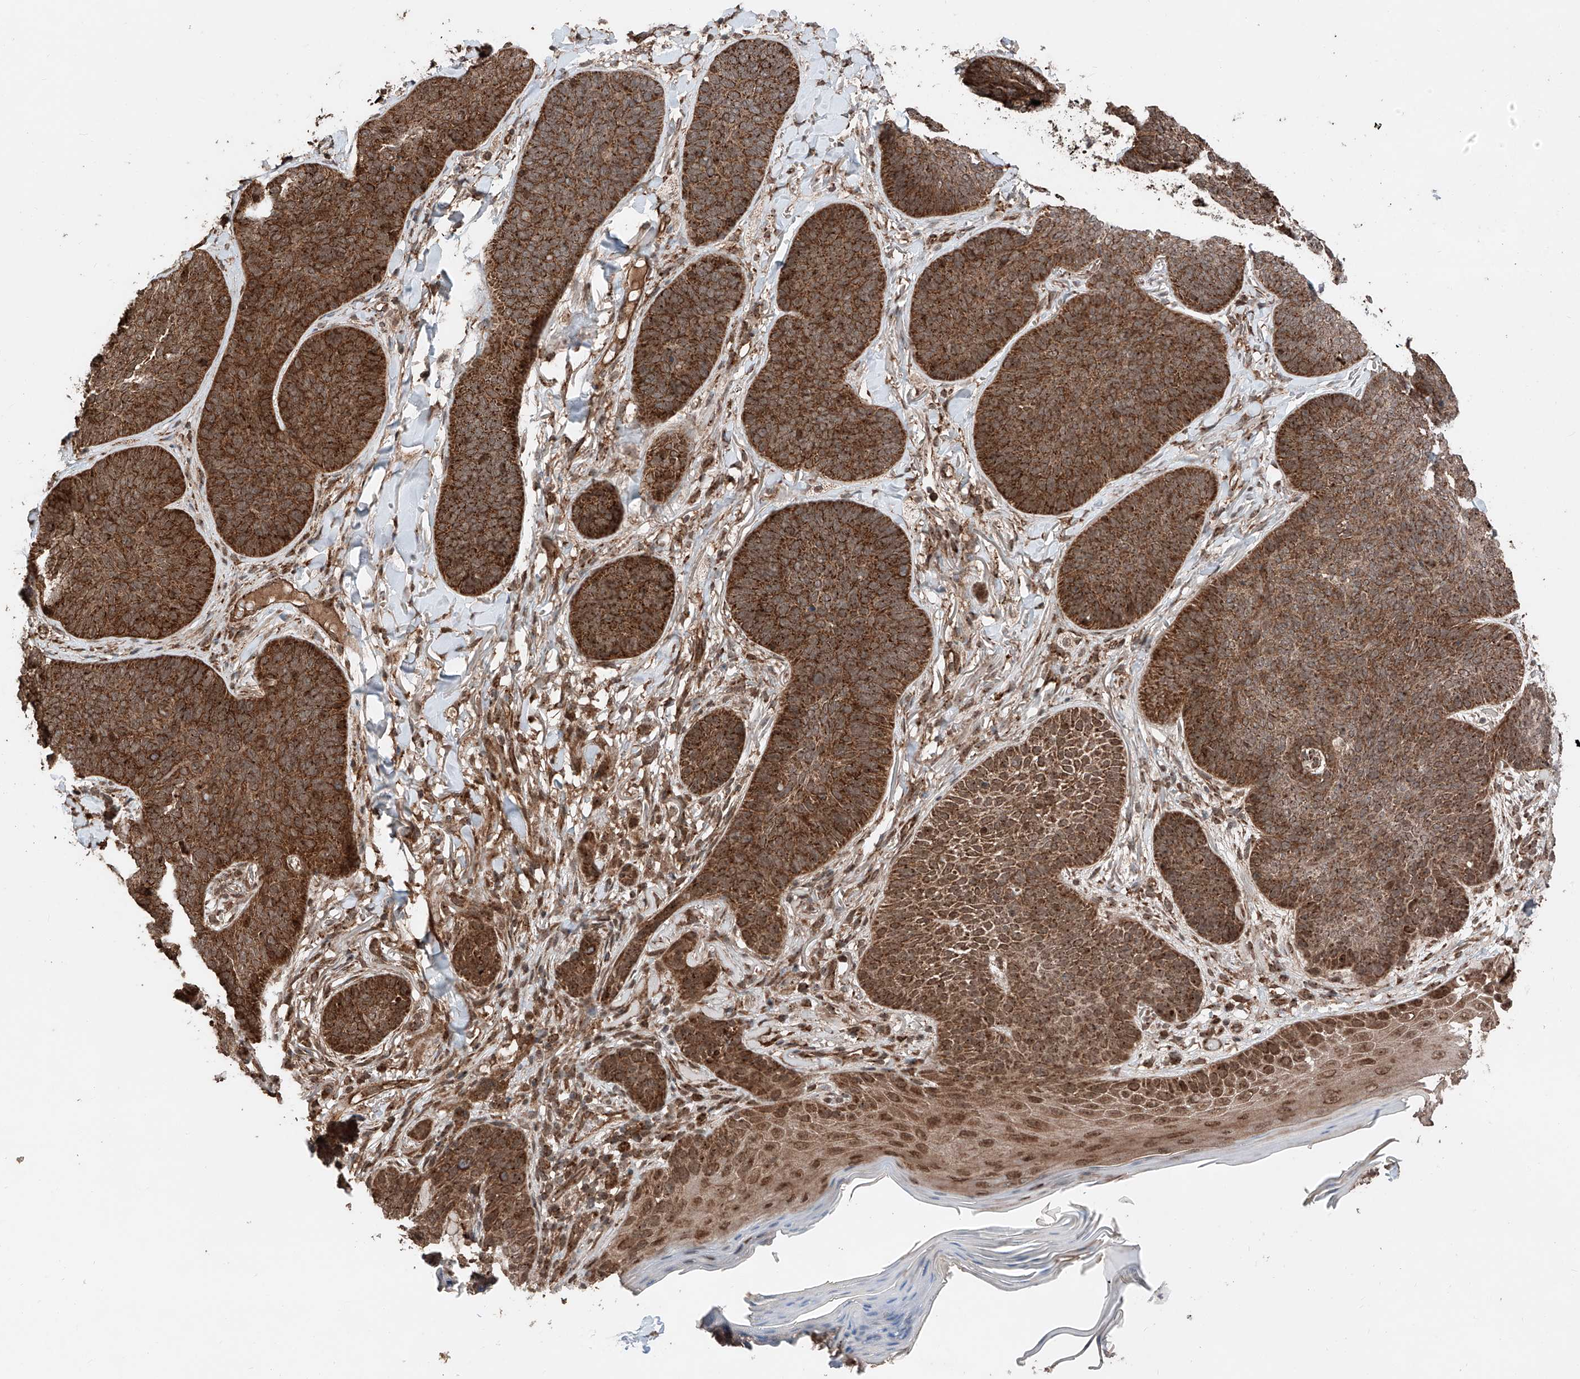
{"staining": {"intensity": "strong", "quantity": ">75%", "location": "cytoplasmic/membranous"}, "tissue": "skin cancer", "cell_type": "Tumor cells", "image_type": "cancer", "snomed": [{"axis": "morphology", "description": "Basal cell carcinoma"}, {"axis": "topography", "description": "Skin"}], "caption": "Tumor cells display high levels of strong cytoplasmic/membranous staining in approximately >75% of cells in skin cancer (basal cell carcinoma). The protein is stained brown, and the nuclei are stained in blue (DAB IHC with brightfield microscopy, high magnification).", "gene": "ZSCAN29", "patient": {"sex": "male", "age": 85}}